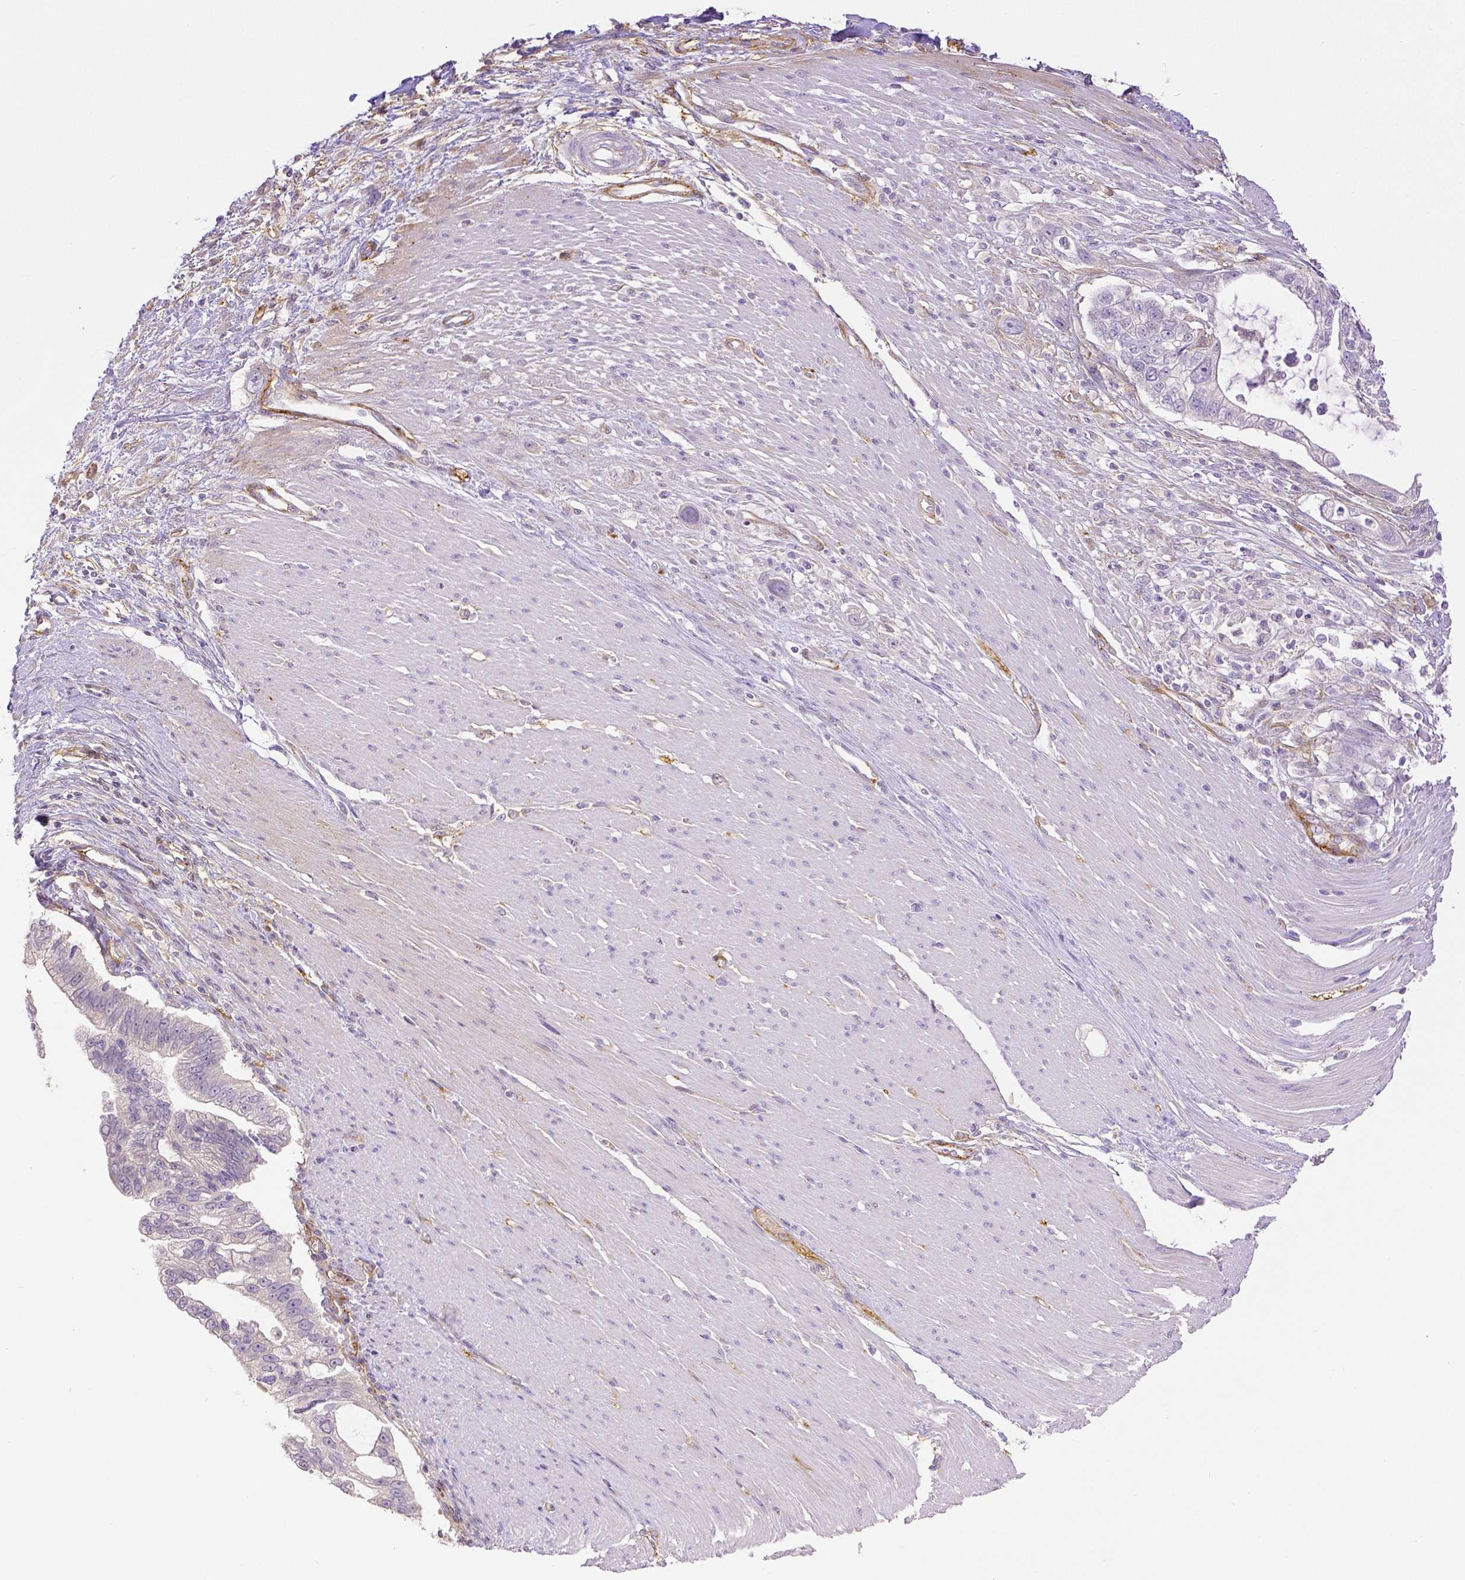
{"staining": {"intensity": "negative", "quantity": "none", "location": "none"}, "tissue": "pancreatic cancer", "cell_type": "Tumor cells", "image_type": "cancer", "snomed": [{"axis": "morphology", "description": "Adenocarcinoma, NOS"}, {"axis": "topography", "description": "Pancreas"}], "caption": "This is an IHC histopathology image of adenocarcinoma (pancreatic). There is no positivity in tumor cells.", "gene": "THY1", "patient": {"sex": "male", "age": 70}}